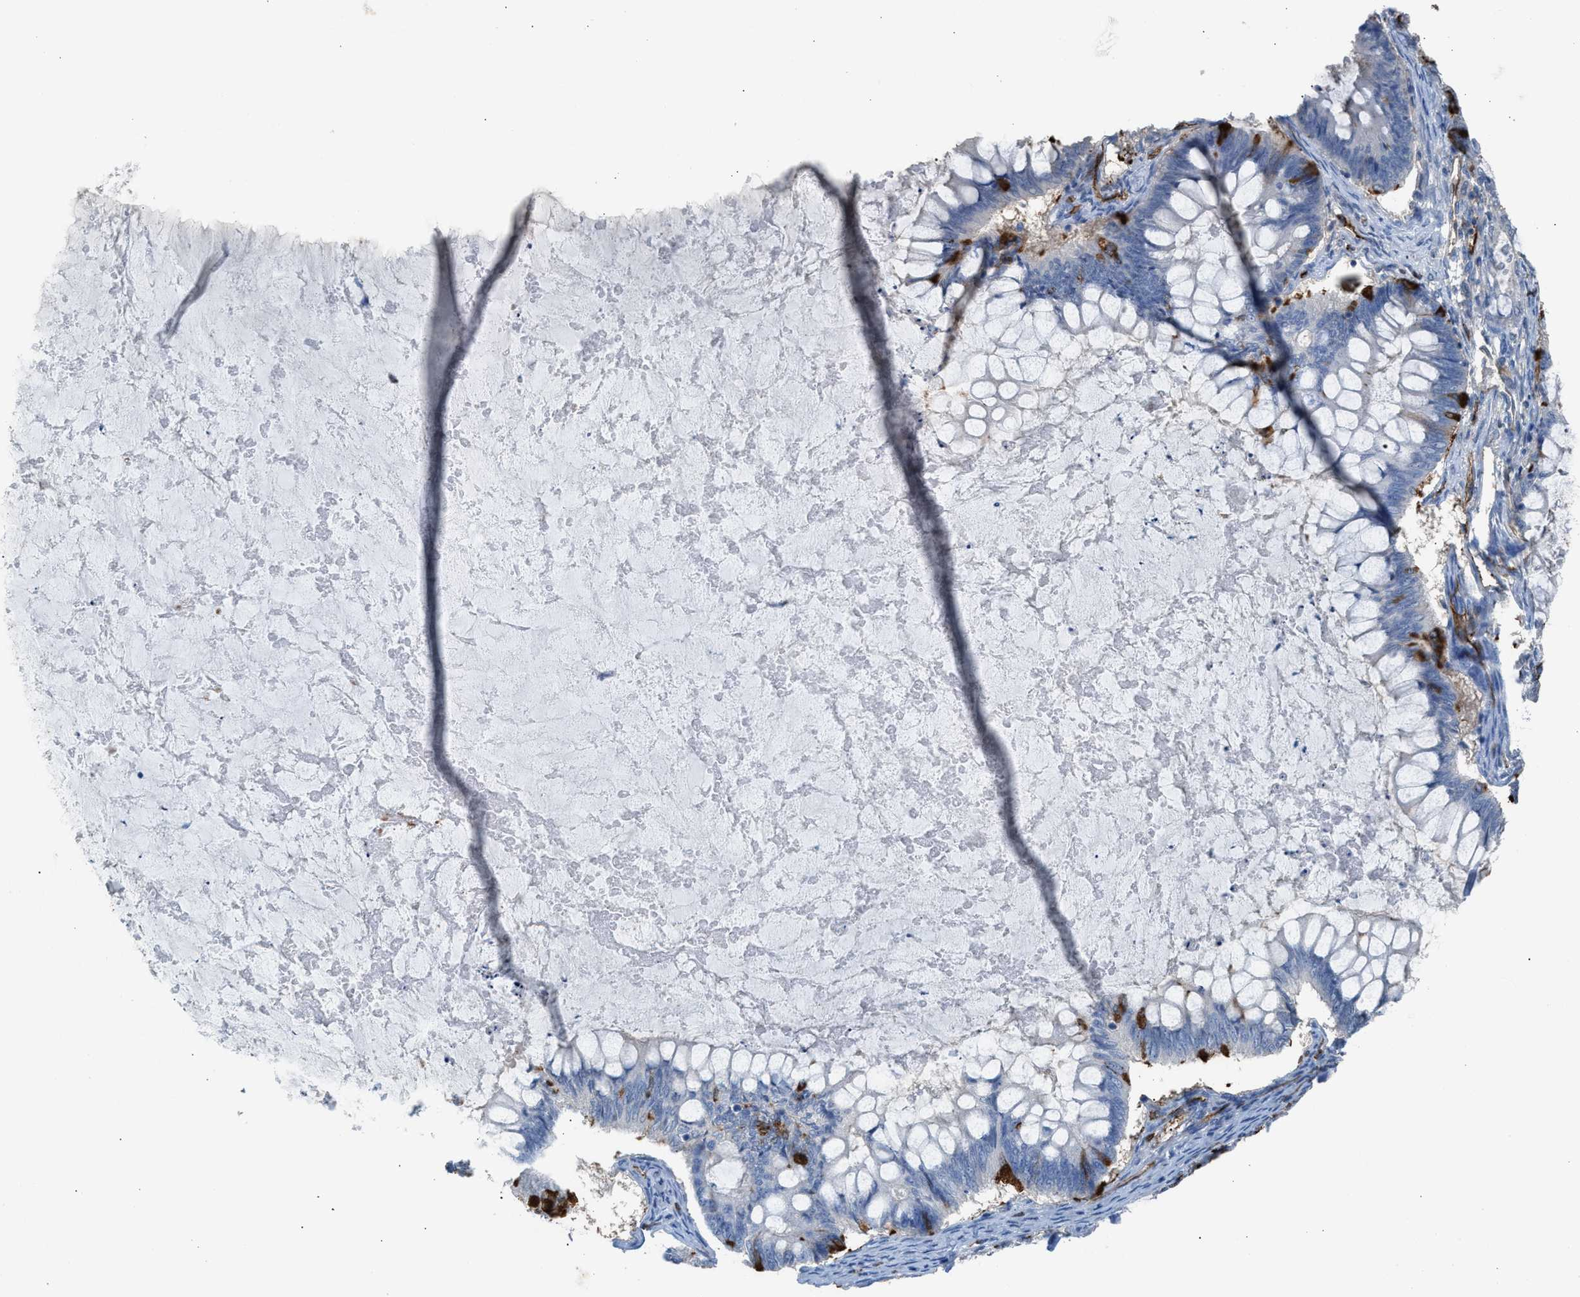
{"staining": {"intensity": "negative", "quantity": "none", "location": "none"}, "tissue": "ovarian cancer", "cell_type": "Tumor cells", "image_type": "cancer", "snomed": [{"axis": "morphology", "description": "Cystadenocarcinoma, mucinous, NOS"}, {"axis": "topography", "description": "Ovary"}], "caption": "Histopathology image shows no significant protein staining in tumor cells of ovarian cancer.", "gene": "DYSF", "patient": {"sex": "female", "age": 61}}